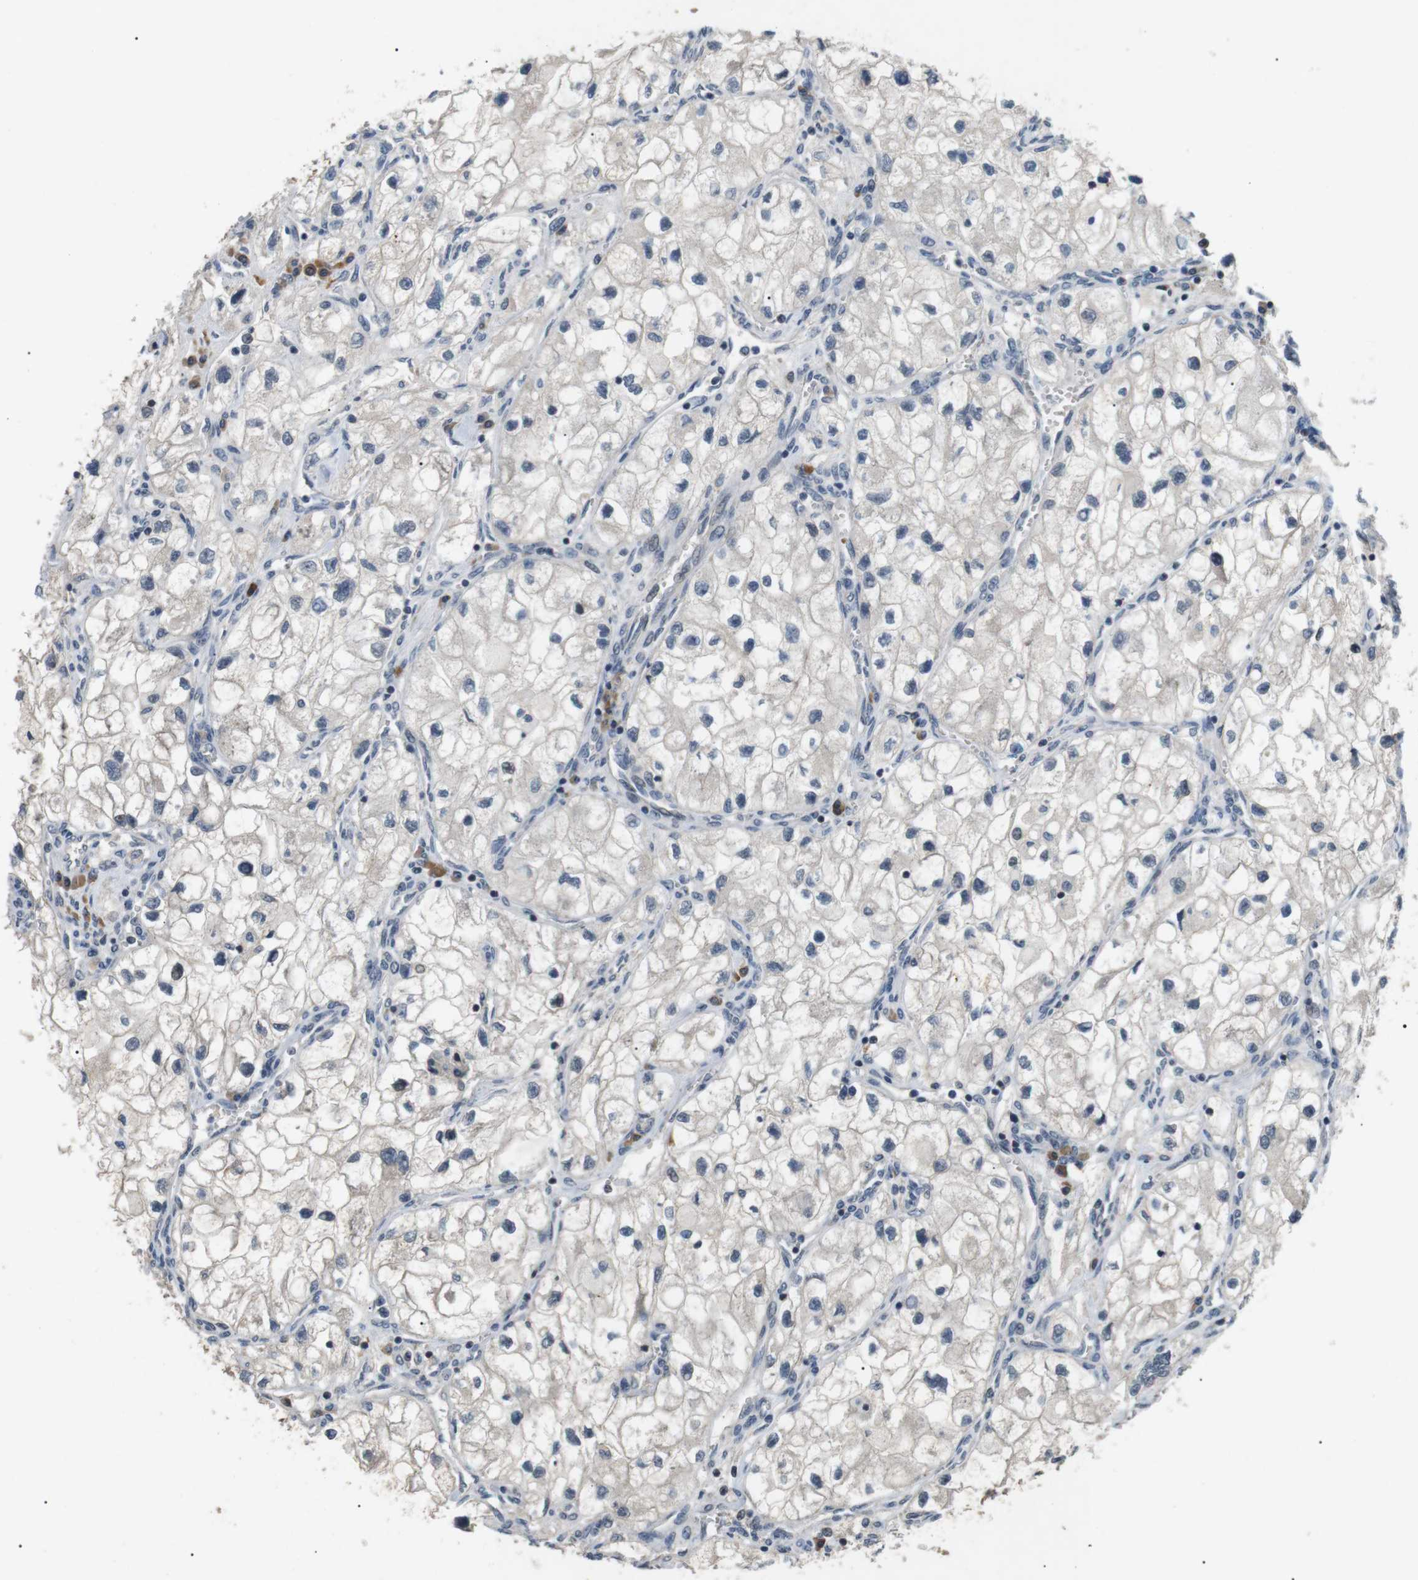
{"staining": {"intensity": "negative", "quantity": "none", "location": "none"}, "tissue": "renal cancer", "cell_type": "Tumor cells", "image_type": "cancer", "snomed": [{"axis": "morphology", "description": "Adenocarcinoma, NOS"}, {"axis": "topography", "description": "Kidney"}], "caption": "The micrograph displays no significant expression in tumor cells of renal adenocarcinoma.", "gene": "HSPA13", "patient": {"sex": "female", "age": 70}}